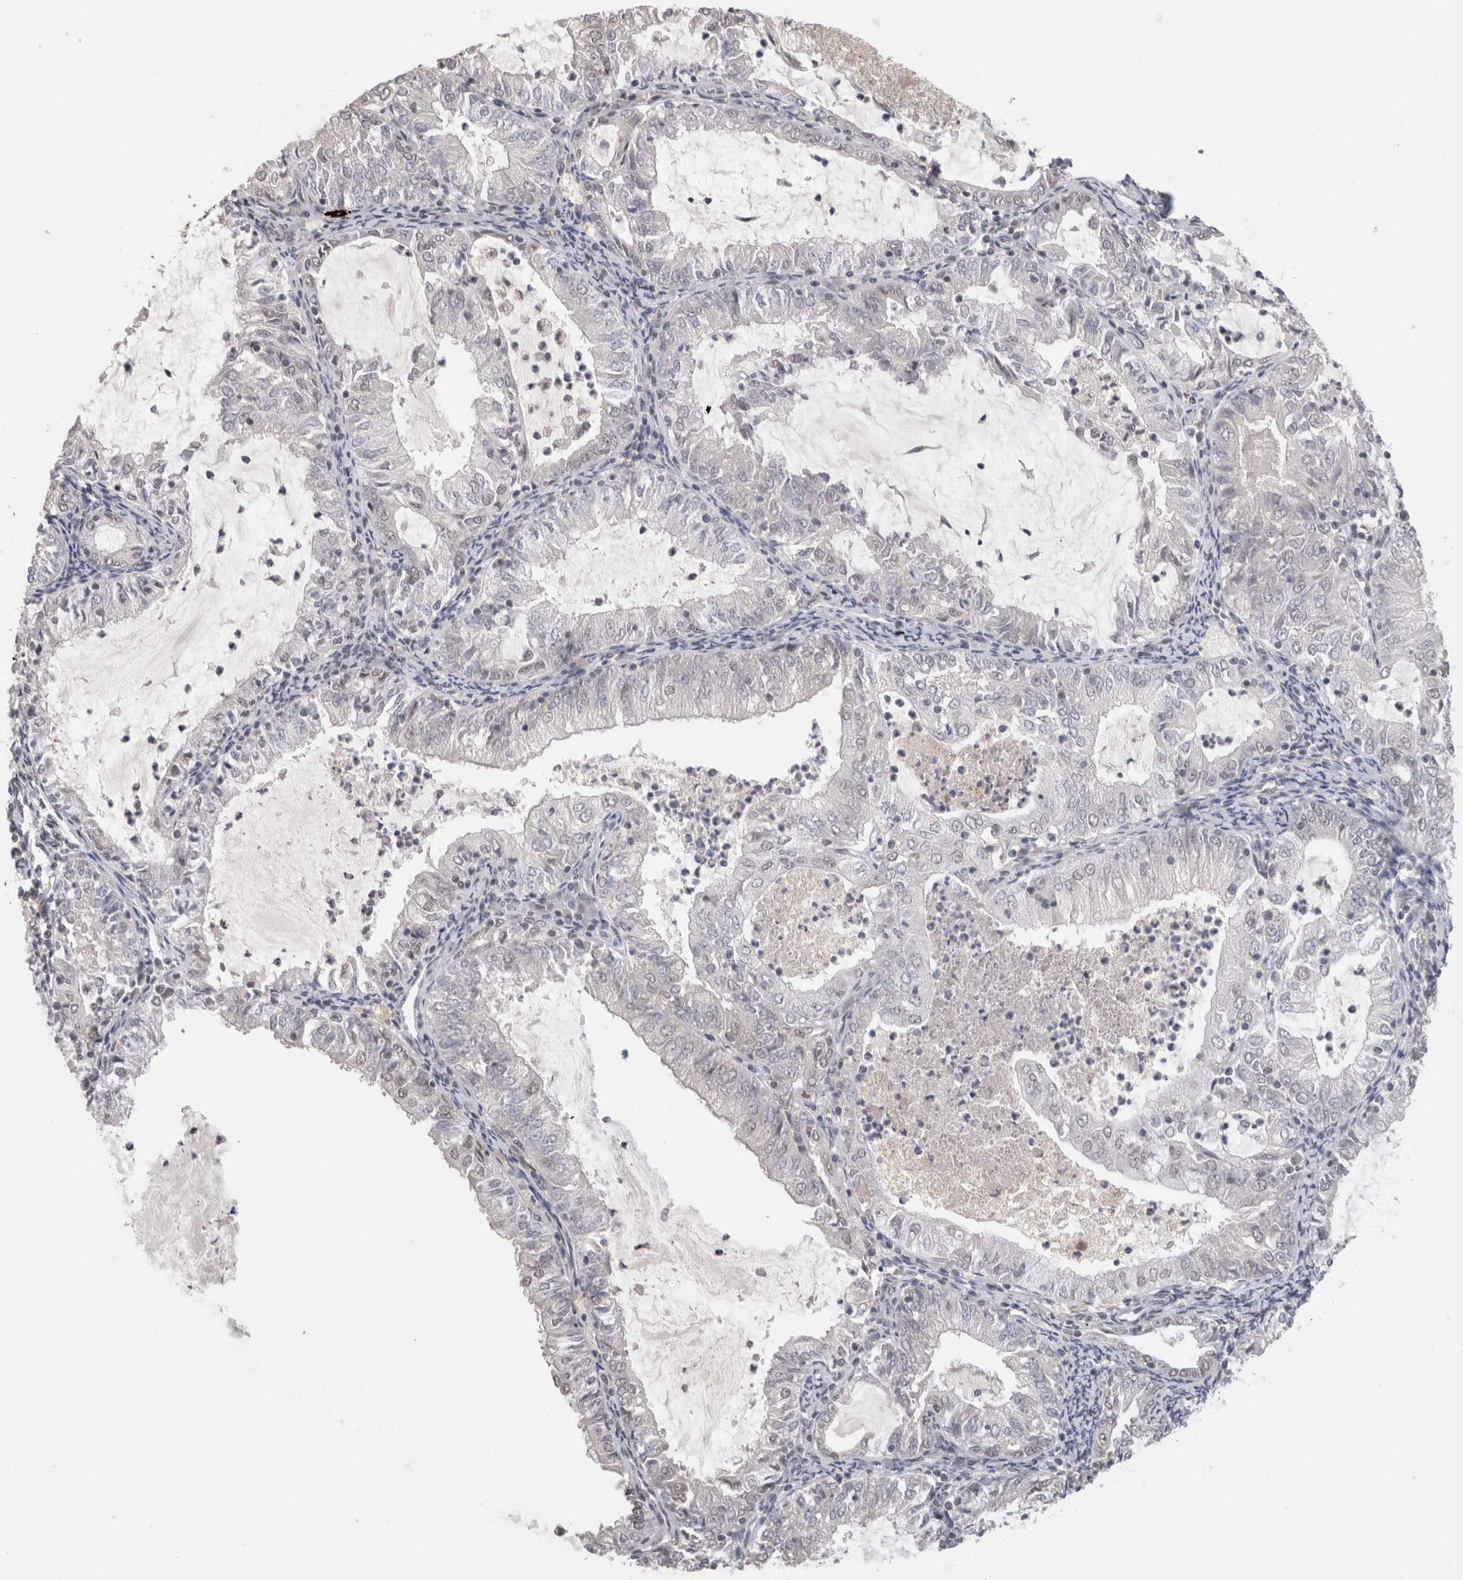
{"staining": {"intensity": "negative", "quantity": "none", "location": "none"}, "tissue": "endometrial cancer", "cell_type": "Tumor cells", "image_type": "cancer", "snomed": [{"axis": "morphology", "description": "Adenocarcinoma, NOS"}, {"axis": "topography", "description": "Endometrium"}], "caption": "This is a image of immunohistochemistry staining of endometrial cancer (adenocarcinoma), which shows no positivity in tumor cells.", "gene": "ZNF830", "patient": {"sex": "female", "age": 57}}